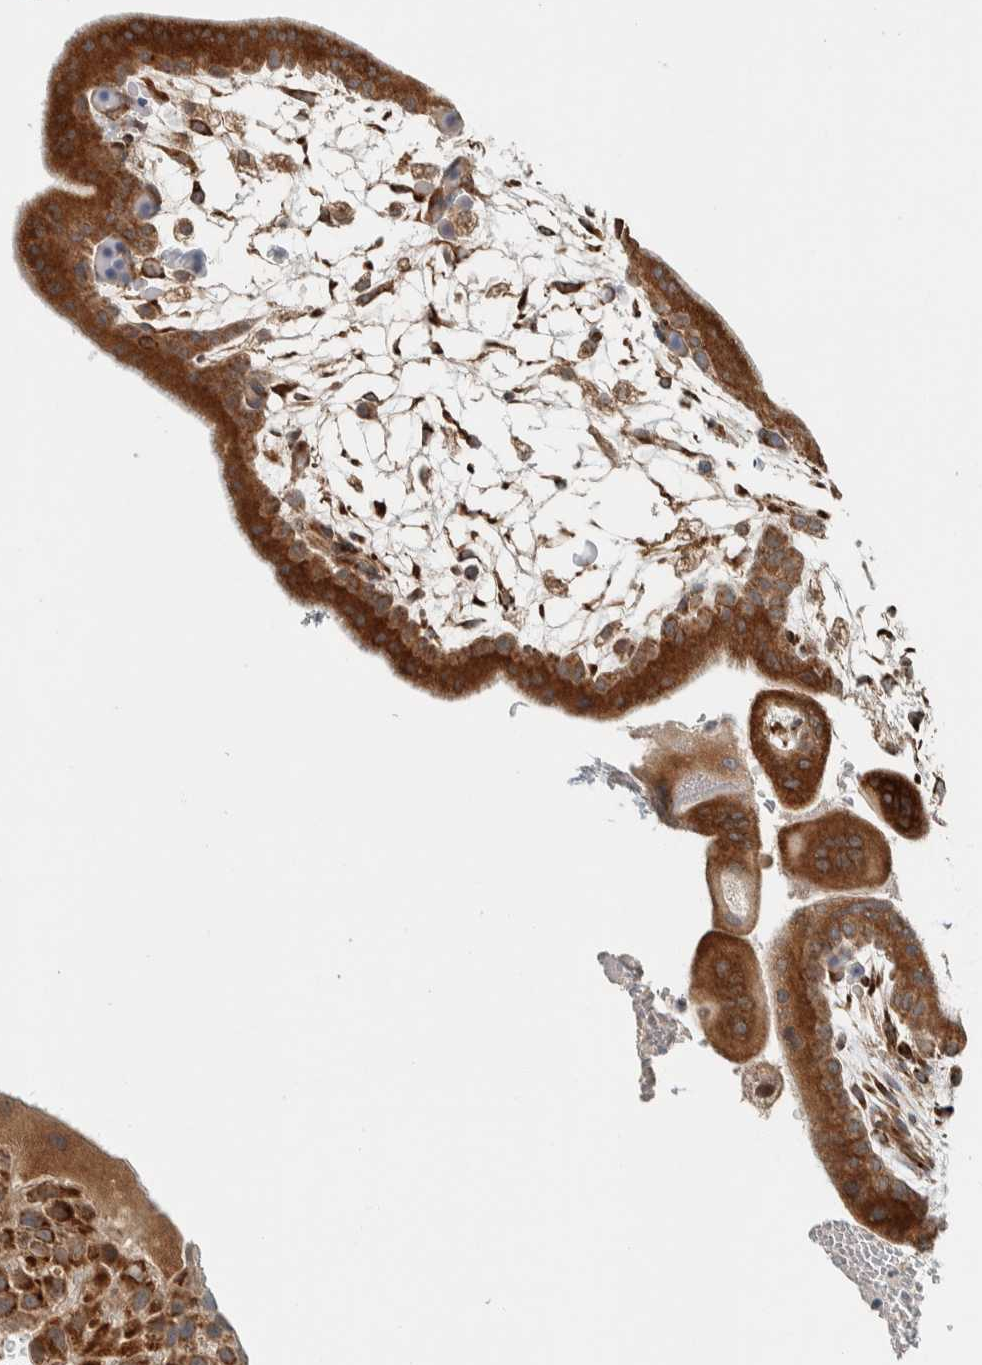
{"staining": {"intensity": "strong", "quantity": ">75%", "location": "cytoplasmic/membranous"}, "tissue": "placenta", "cell_type": "Decidual cells", "image_type": "normal", "snomed": [{"axis": "morphology", "description": "Normal tissue, NOS"}, {"axis": "topography", "description": "Placenta"}], "caption": "A brown stain labels strong cytoplasmic/membranous positivity of a protein in decidual cells of normal placenta.", "gene": "CTBP2", "patient": {"sex": "female", "age": 35}}